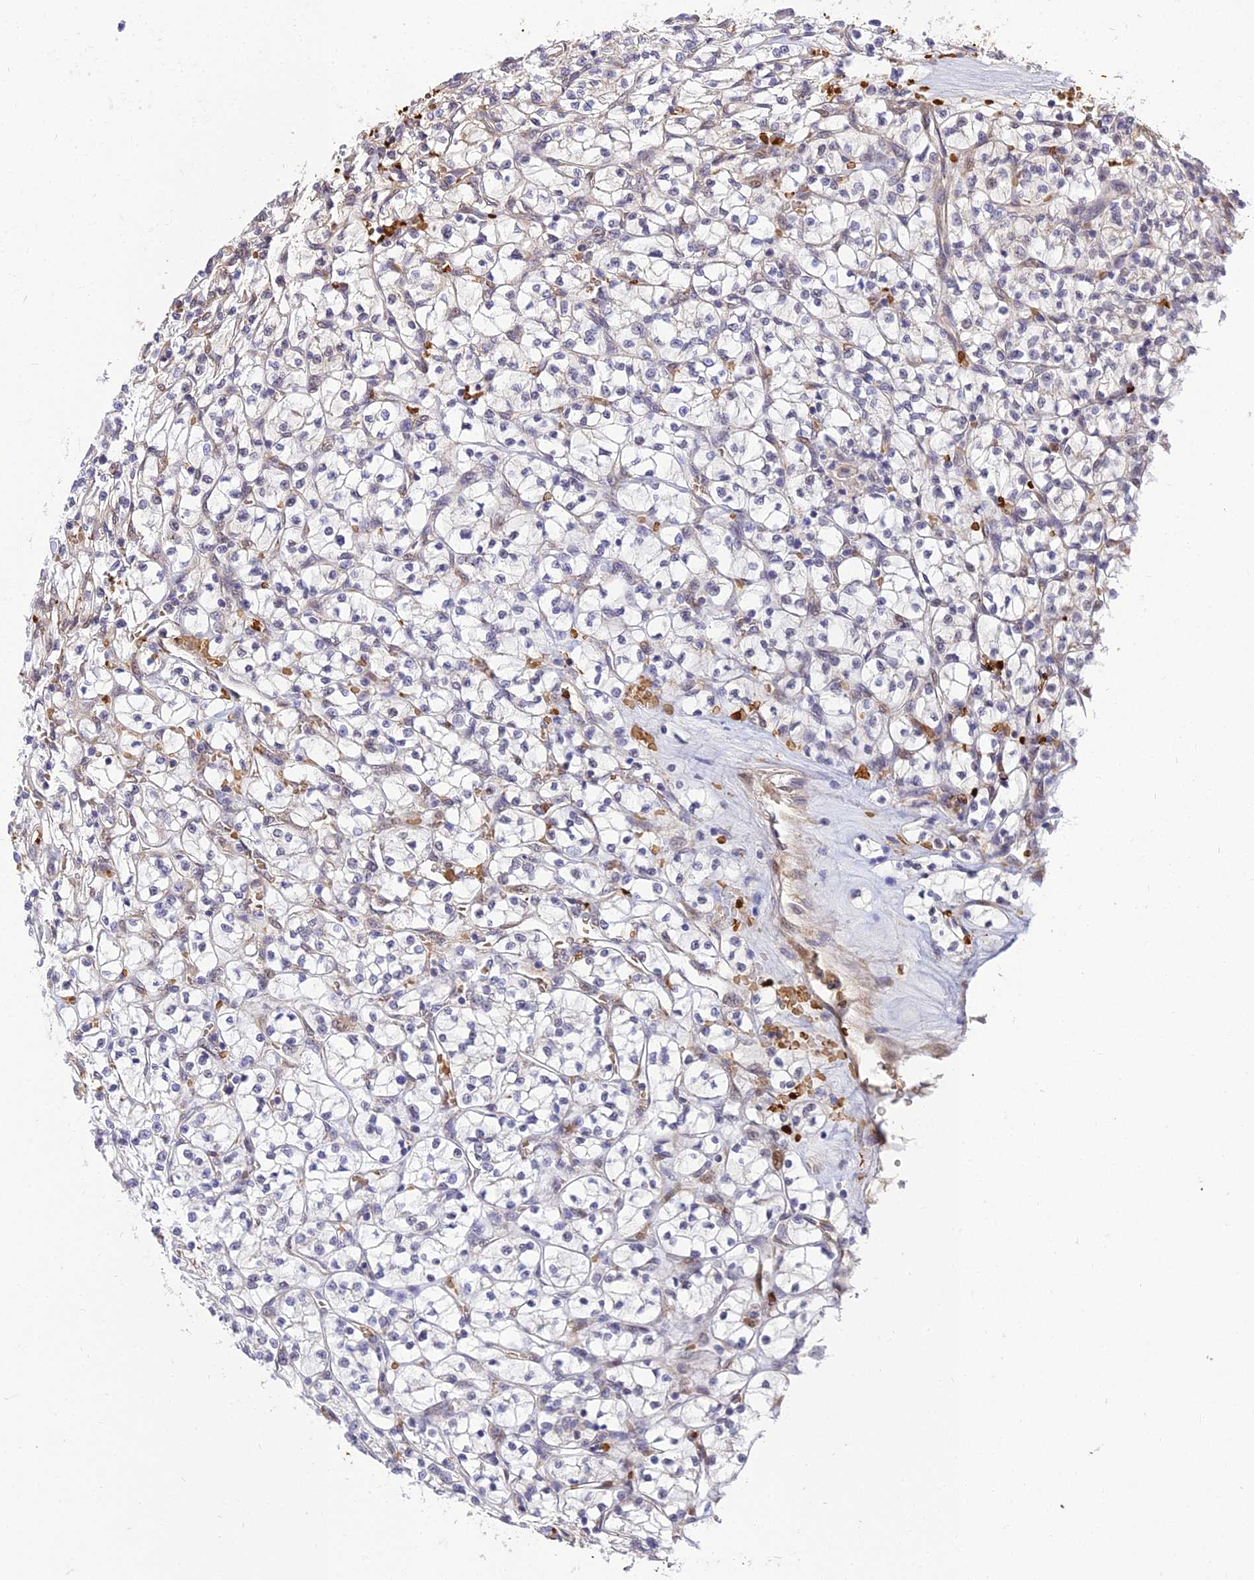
{"staining": {"intensity": "negative", "quantity": "none", "location": "none"}, "tissue": "renal cancer", "cell_type": "Tumor cells", "image_type": "cancer", "snomed": [{"axis": "morphology", "description": "Adenocarcinoma, NOS"}, {"axis": "topography", "description": "Kidney"}], "caption": "DAB immunohistochemical staining of renal adenocarcinoma exhibits no significant positivity in tumor cells. Nuclei are stained in blue.", "gene": "BCL9", "patient": {"sex": "female", "age": 64}}